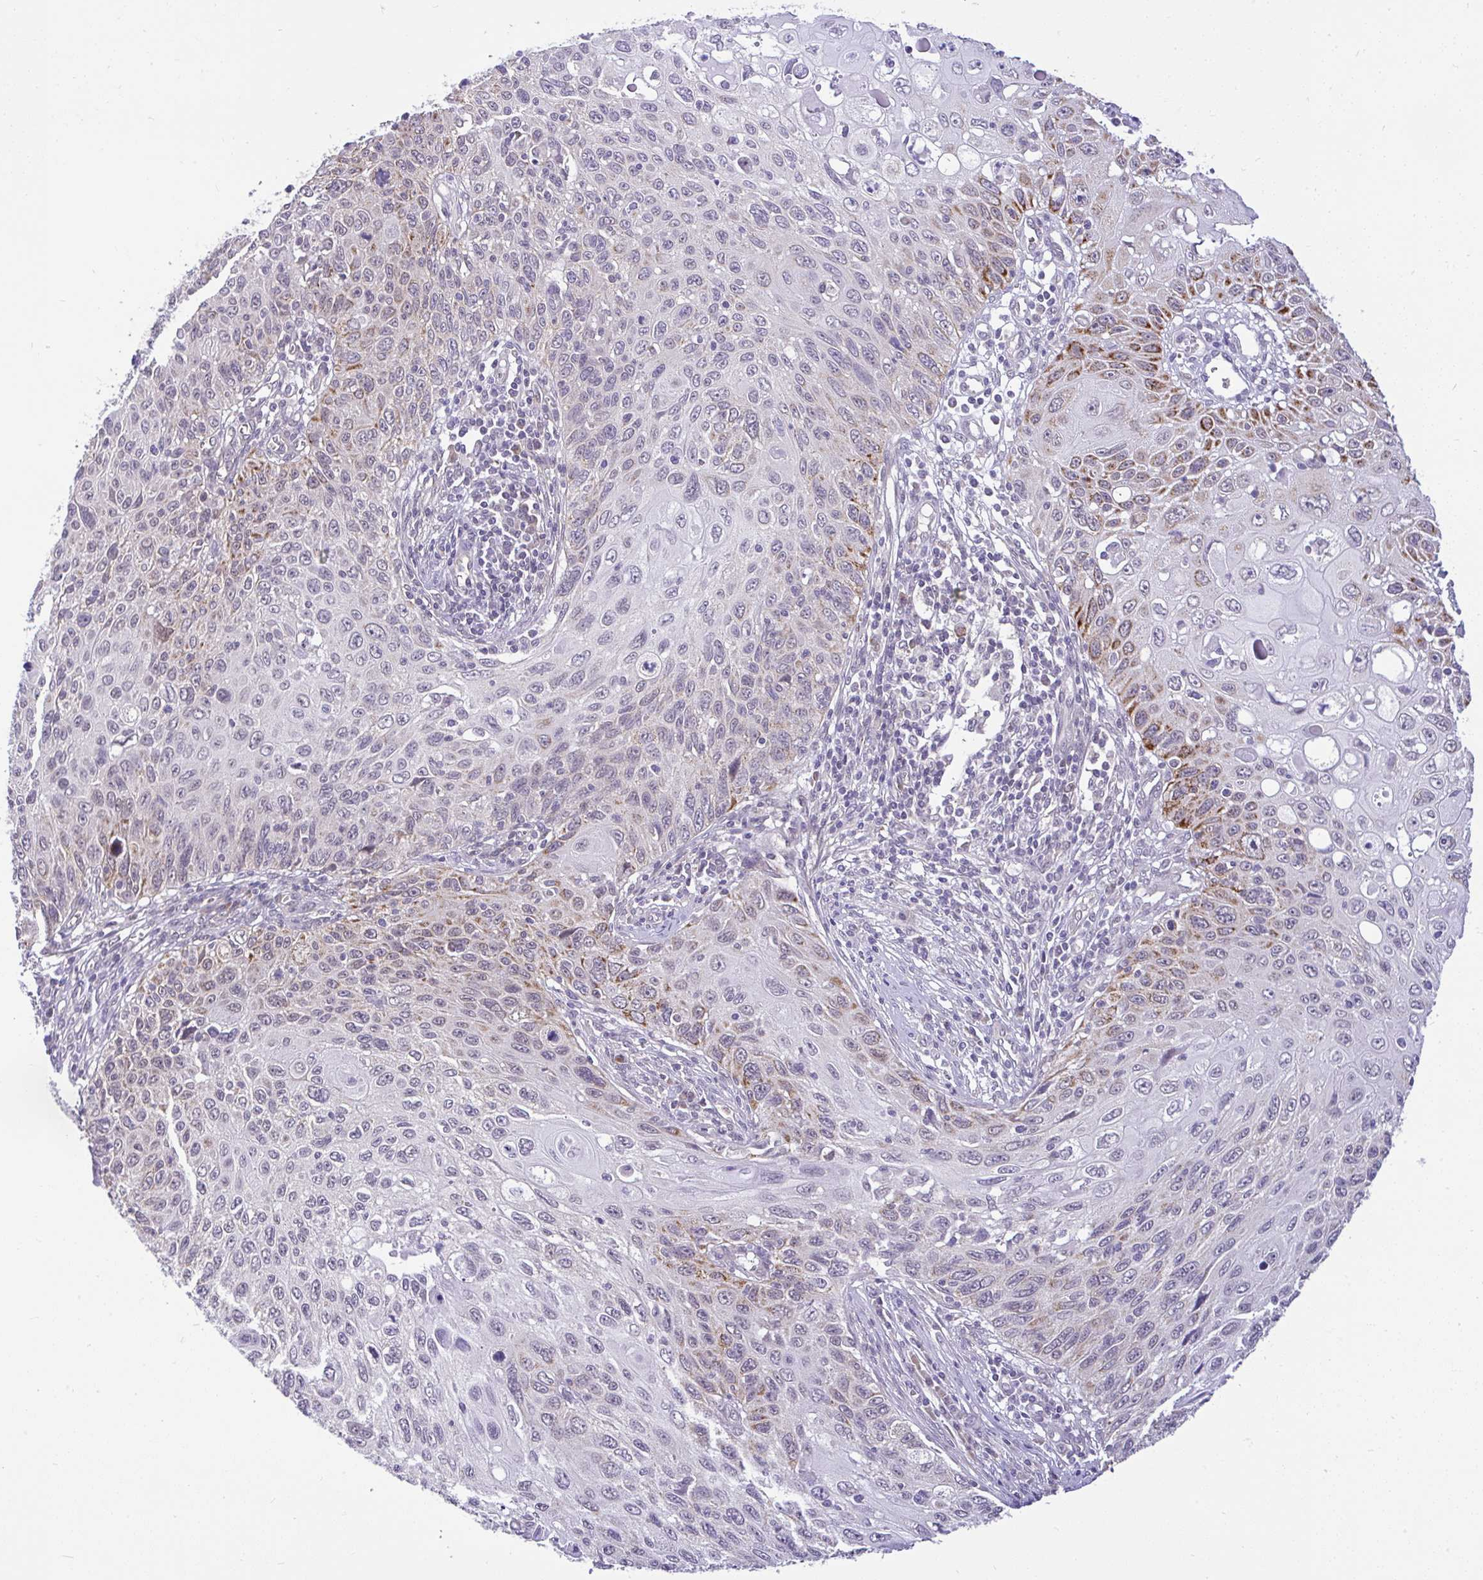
{"staining": {"intensity": "moderate", "quantity": "<25%", "location": "cytoplasmic/membranous"}, "tissue": "cervical cancer", "cell_type": "Tumor cells", "image_type": "cancer", "snomed": [{"axis": "morphology", "description": "Squamous cell carcinoma, NOS"}, {"axis": "topography", "description": "Cervix"}], "caption": "Squamous cell carcinoma (cervical) stained with IHC demonstrates moderate cytoplasmic/membranous staining in about <25% of tumor cells.", "gene": "PYCR2", "patient": {"sex": "female", "age": 70}}